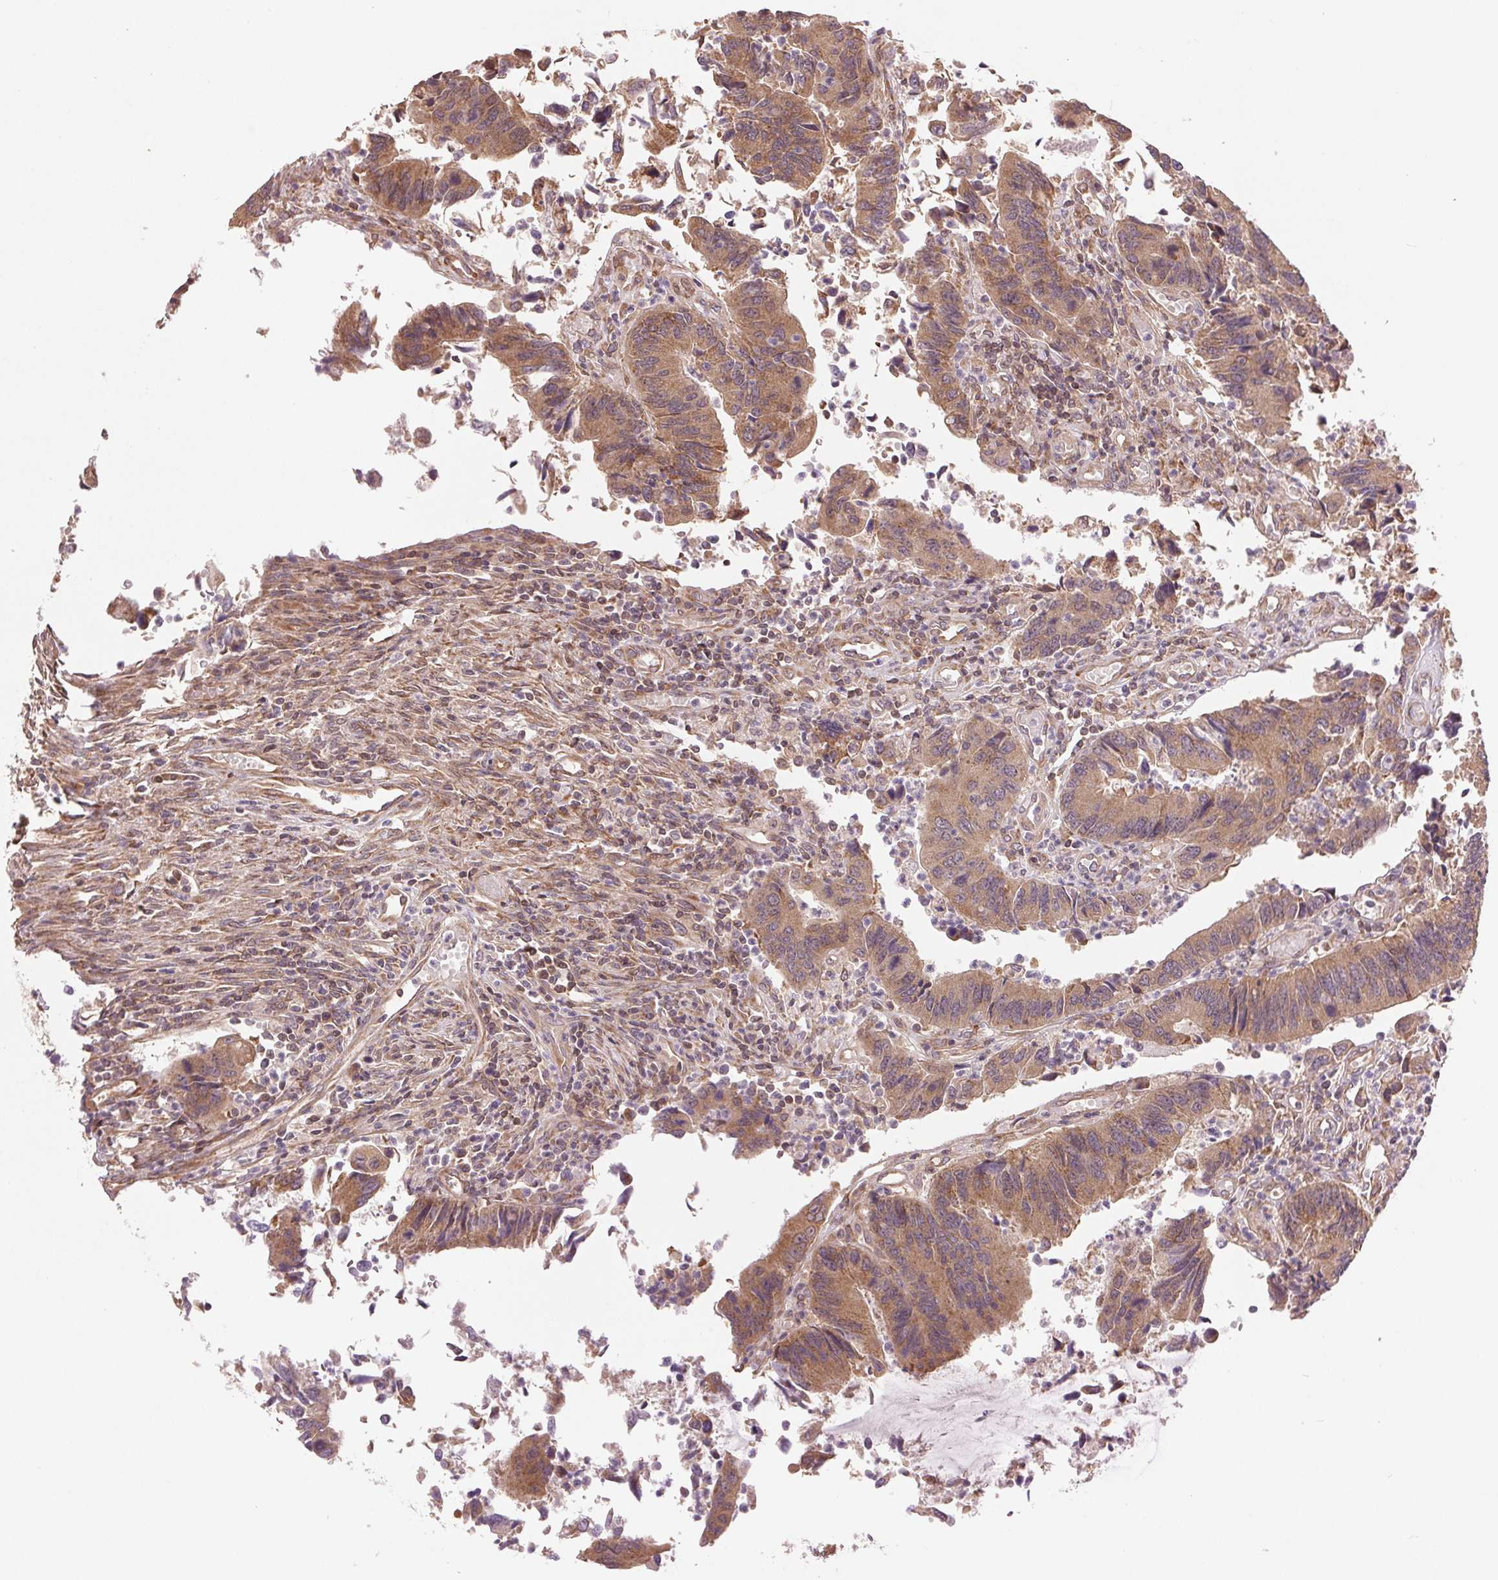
{"staining": {"intensity": "moderate", "quantity": ">75%", "location": "cytoplasmic/membranous"}, "tissue": "colorectal cancer", "cell_type": "Tumor cells", "image_type": "cancer", "snomed": [{"axis": "morphology", "description": "Adenocarcinoma, NOS"}, {"axis": "topography", "description": "Colon"}], "caption": "DAB (3,3'-diaminobenzidine) immunohistochemical staining of adenocarcinoma (colorectal) reveals moderate cytoplasmic/membranous protein expression in approximately >75% of tumor cells.", "gene": "BTF3L4", "patient": {"sex": "female", "age": 67}}